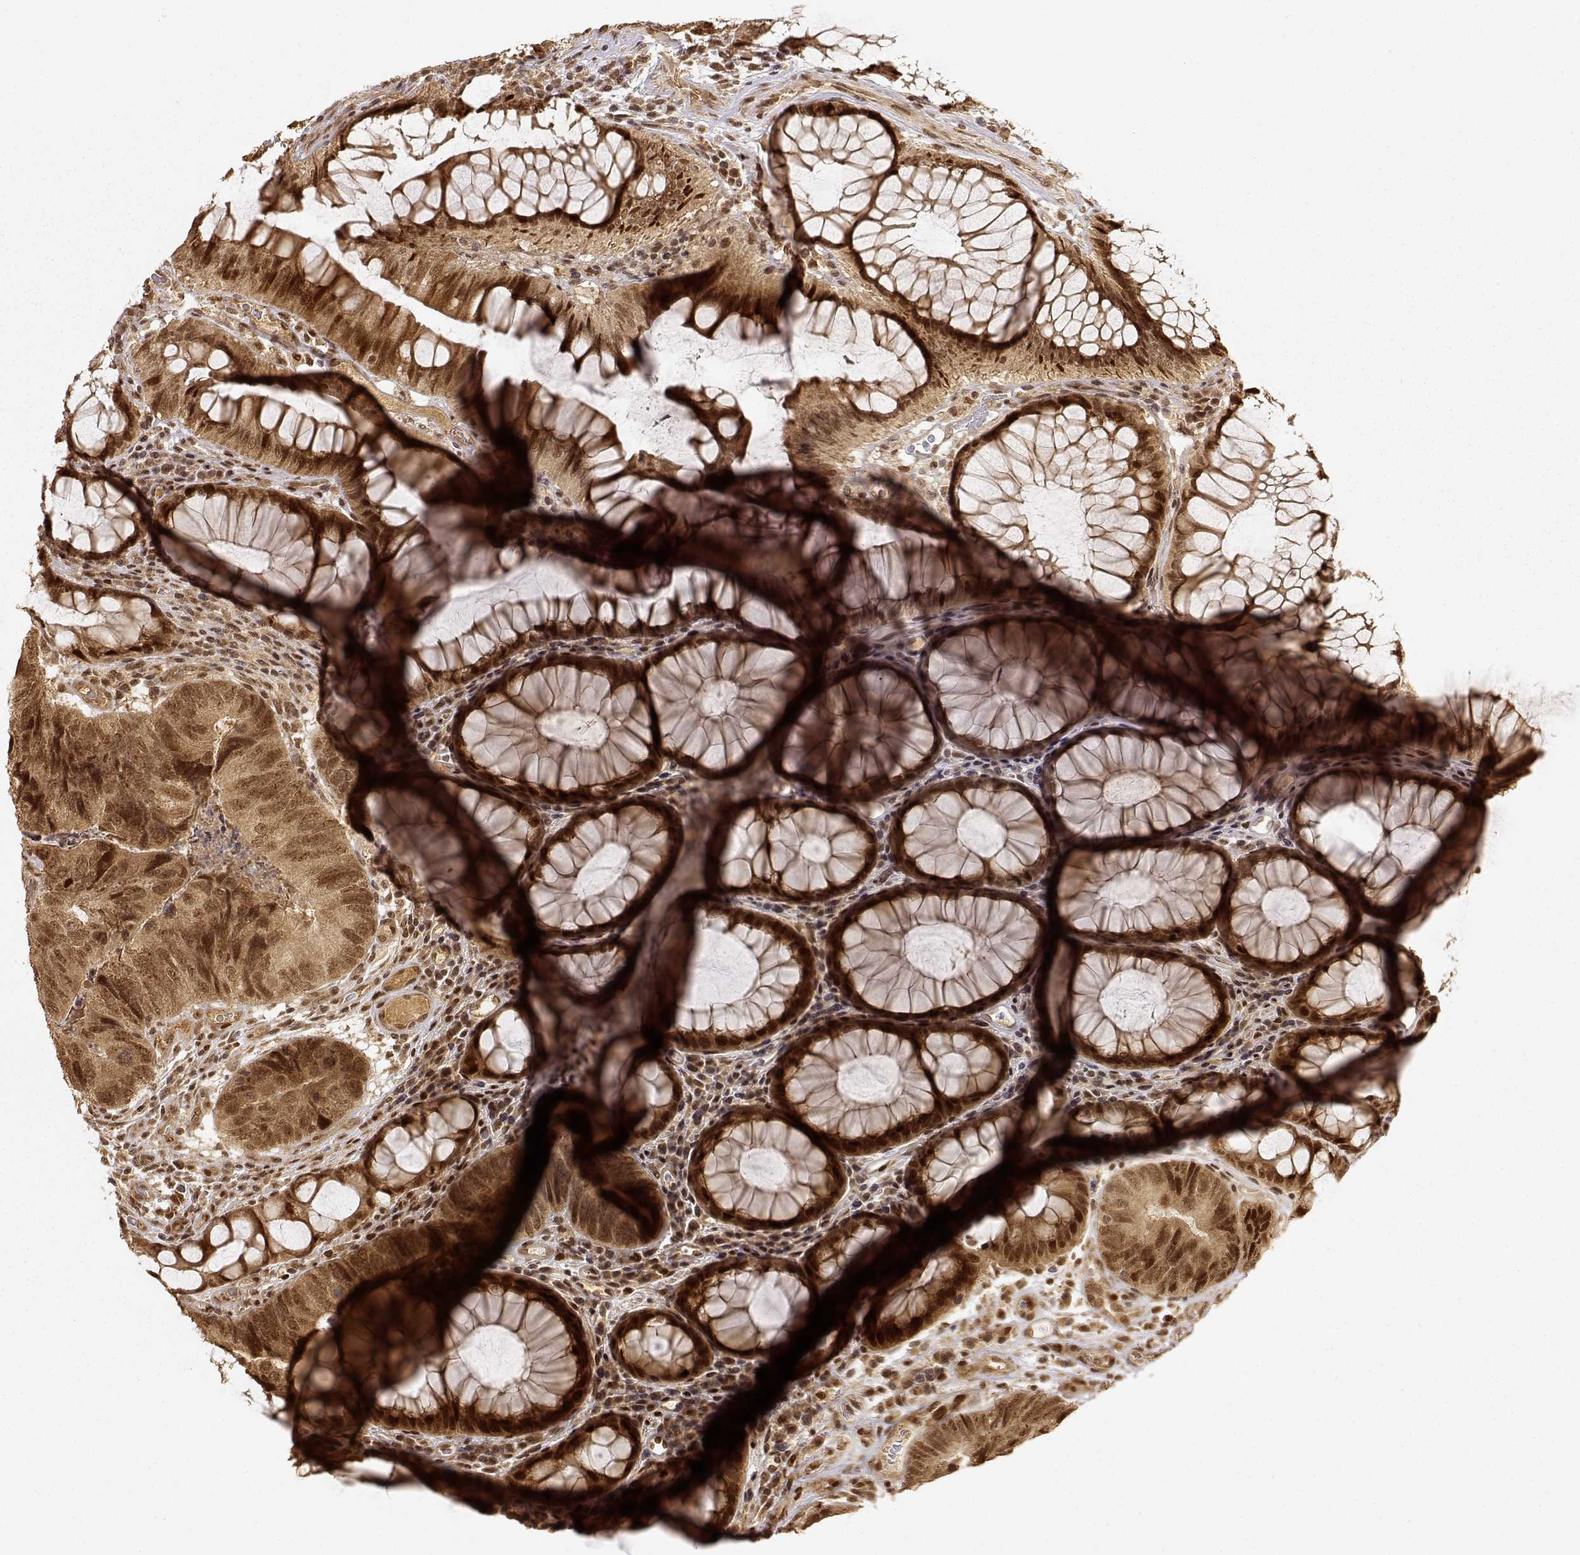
{"staining": {"intensity": "strong", "quantity": ">75%", "location": "cytoplasmic/membranous,nuclear"}, "tissue": "colorectal cancer", "cell_type": "Tumor cells", "image_type": "cancer", "snomed": [{"axis": "morphology", "description": "Adenocarcinoma, NOS"}, {"axis": "topography", "description": "Colon"}], "caption": "Strong cytoplasmic/membranous and nuclear positivity is present in approximately >75% of tumor cells in colorectal cancer.", "gene": "MAEA", "patient": {"sex": "female", "age": 67}}